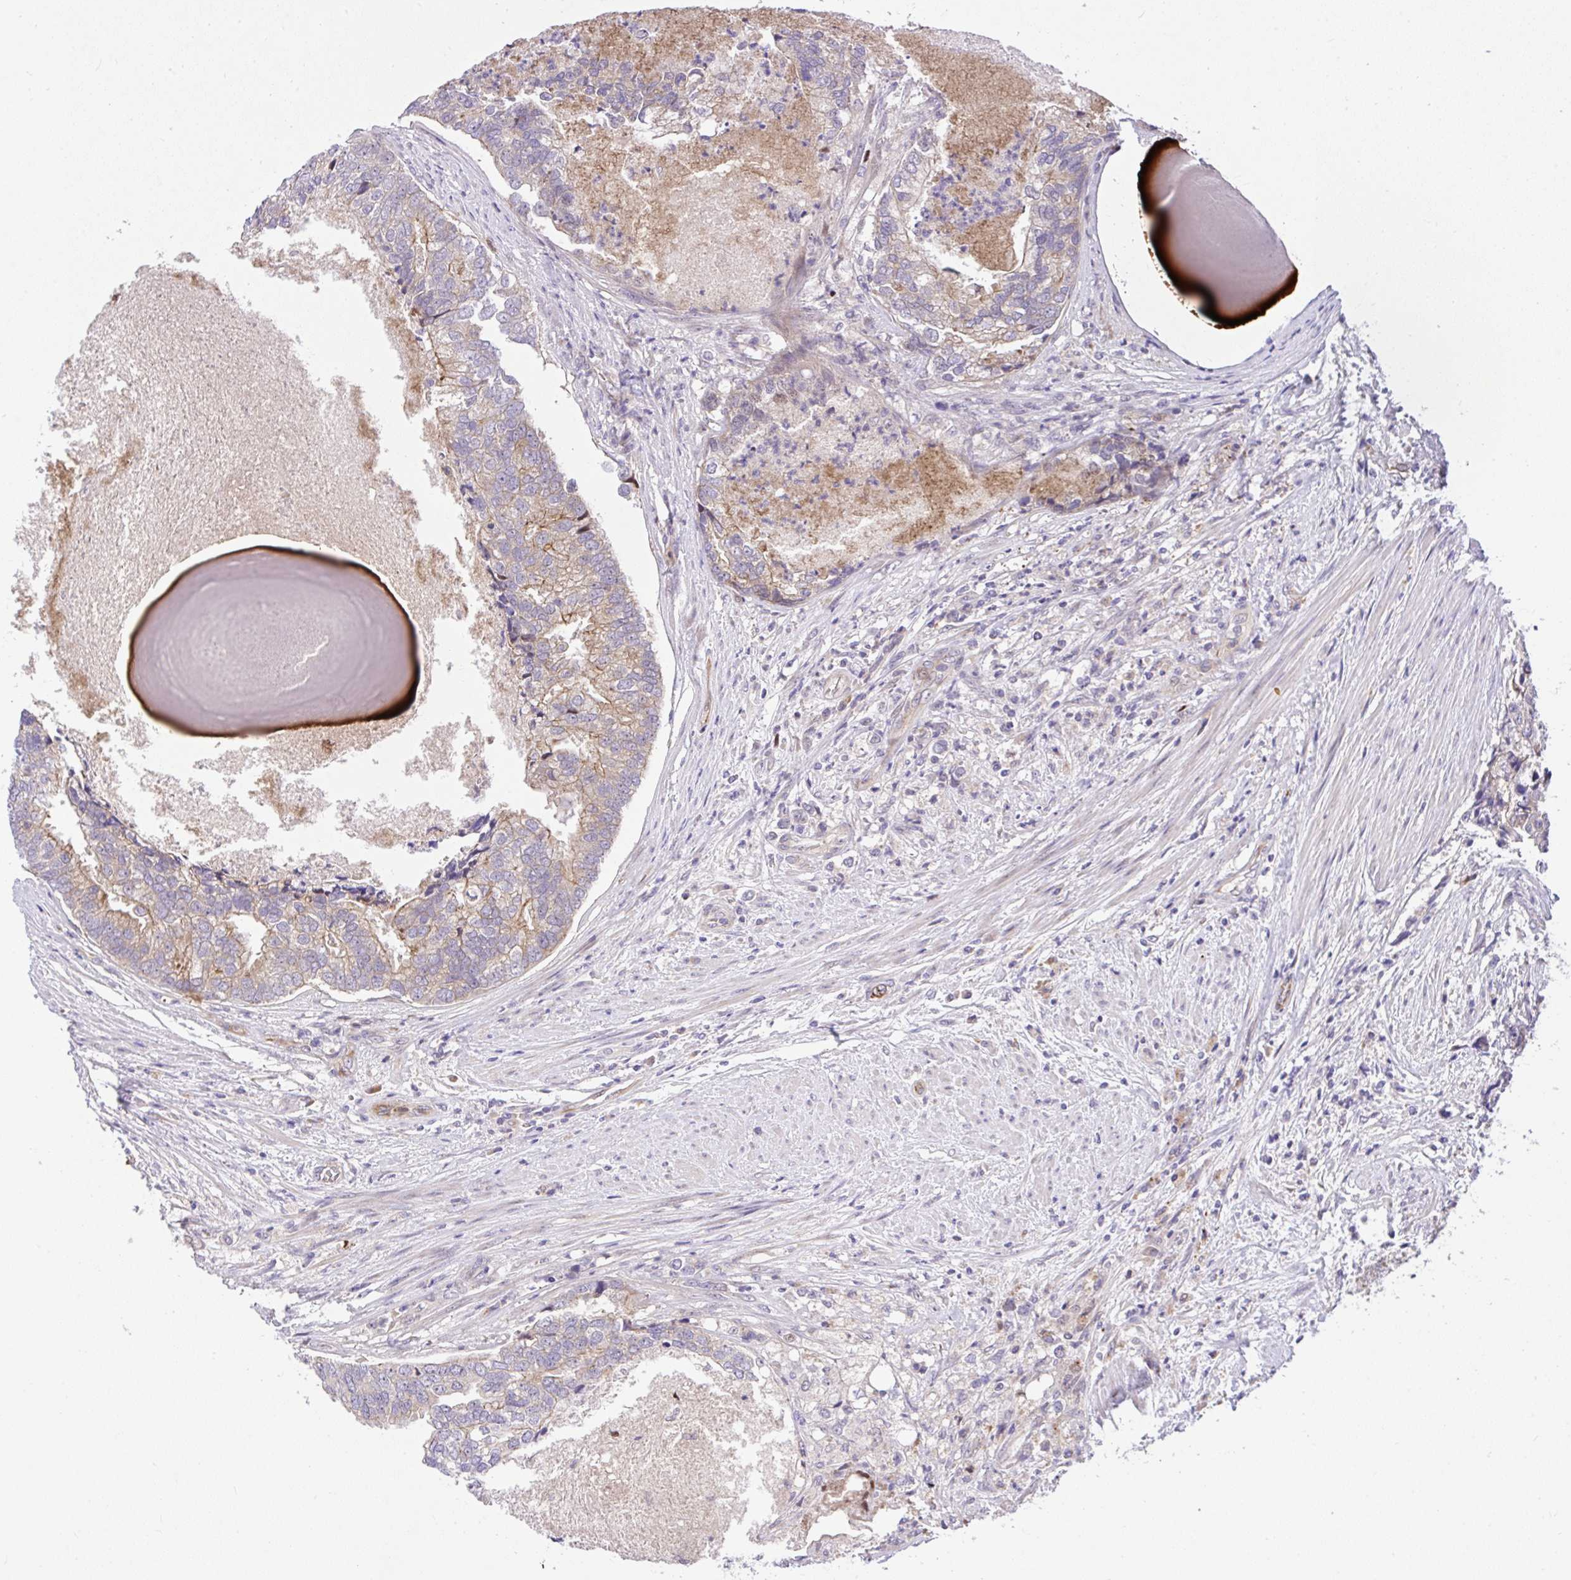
{"staining": {"intensity": "weak", "quantity": "25%-75%", "location": "cytoplasmic/membranous"}, "tissue": "prostate cancer", "cell_type": "Tumor cells", "image_type": "cancer", "snomed": [{"axis": "morphology", "description": "Adenocarcinoma, High grade"}, {"axis": "topography", "description": "Prostate"}], "caption": "The photomicrograph exhibits a brown stain indicating the presence of a protein in the cytoplasmic/membranous of tumor cells in prostate cancer.", "gene": "CHIA", "patient": {"sex": "male", "age": 68}}